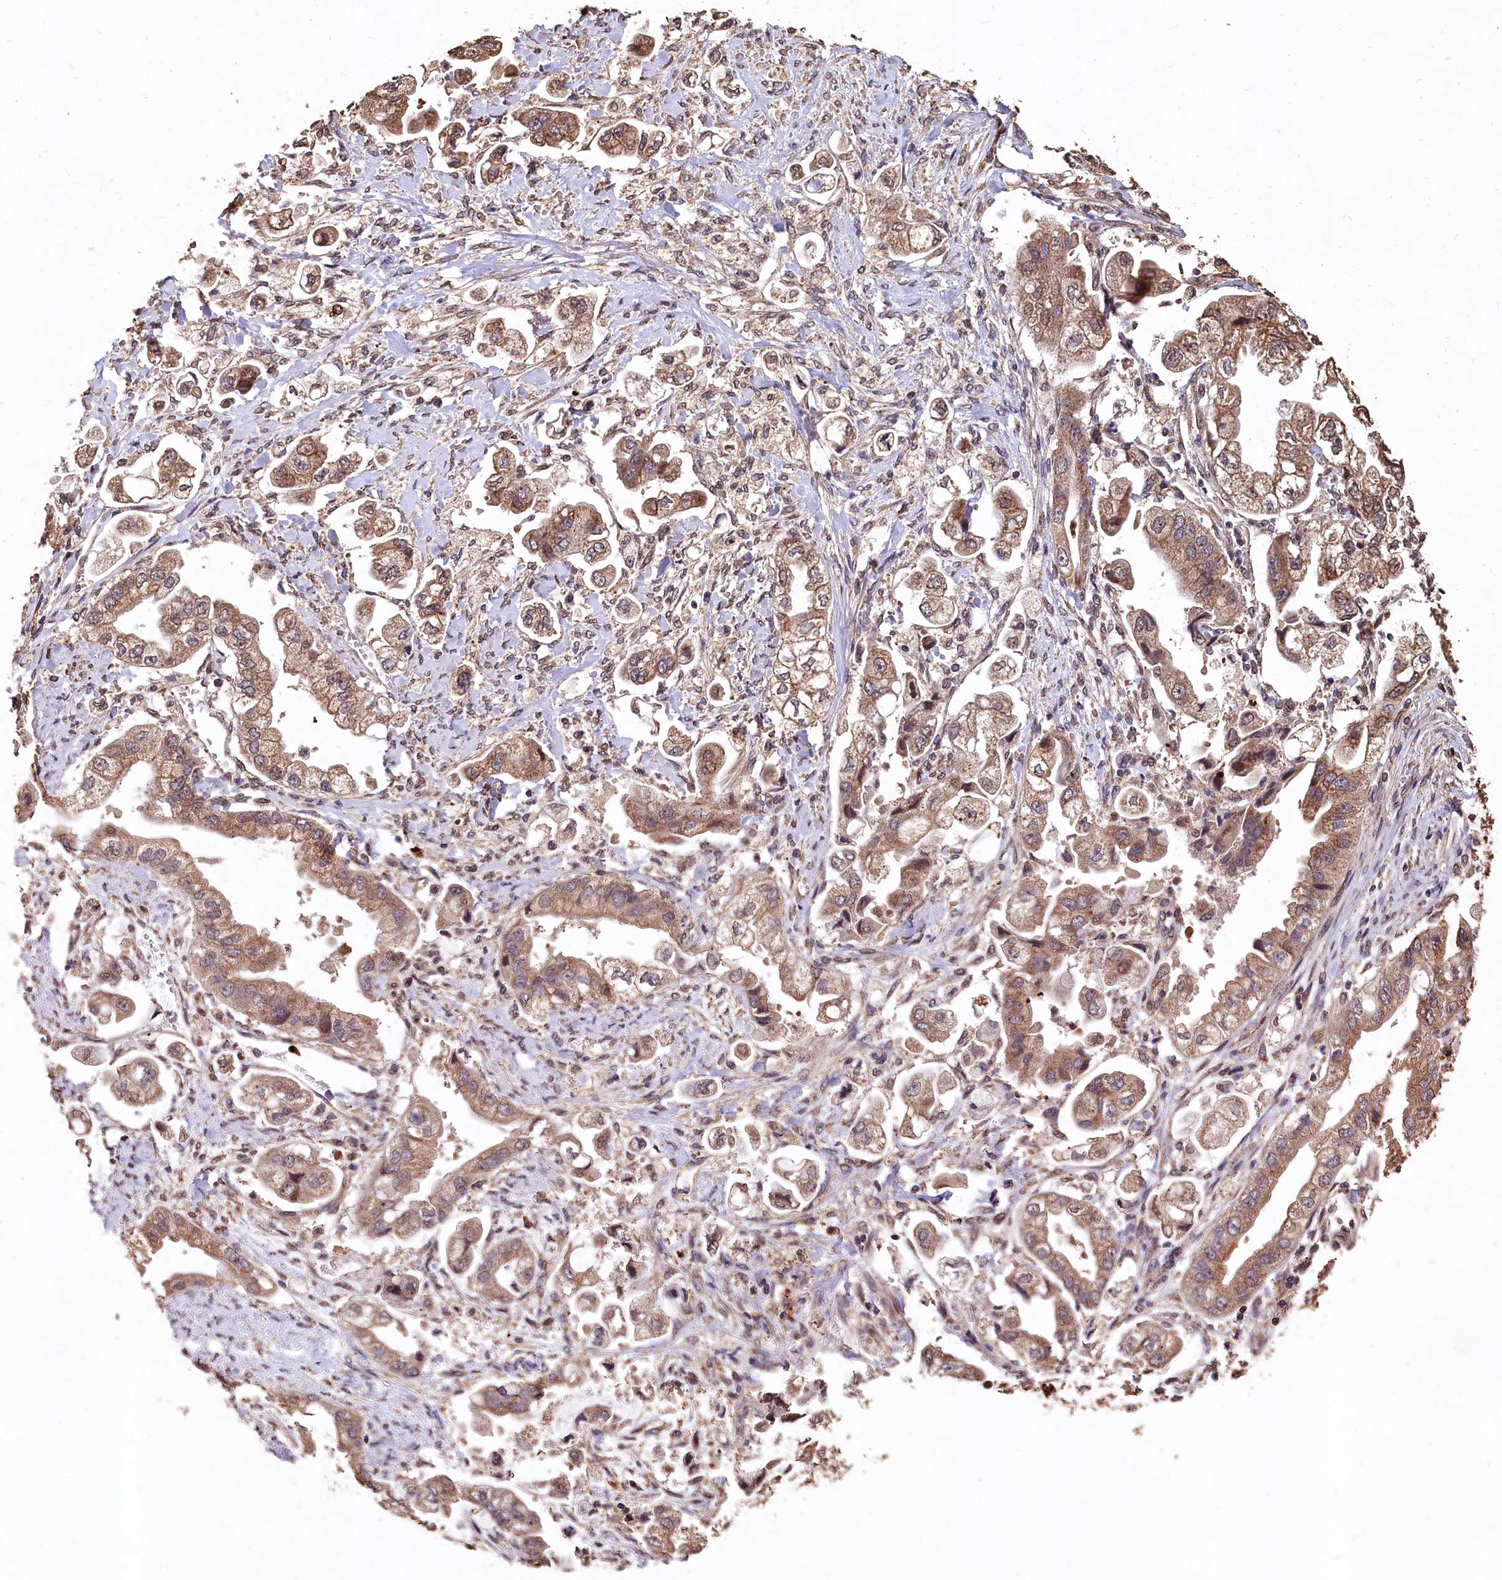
{"staining": {"intensity": "moderate", "quantity": ">75%", "location": "cytoplasmic/membranous"}, "tissue": "stomach cancer", "cell_type": "Tumor cells", "image_type": "cancer", "snomed": [{"axis": "morphology", "description": "Adenocarcinoma, NOS"}, {"axis": "topography", "description": "Stomach"}], "caption": "Moderate cytoplasmic/membranous protein expression is seen in about >75% of tumor cells in adenocarcinoma (stomach).", "gene": "LSM4", "patient": {"sex": "male", "age": 62}}